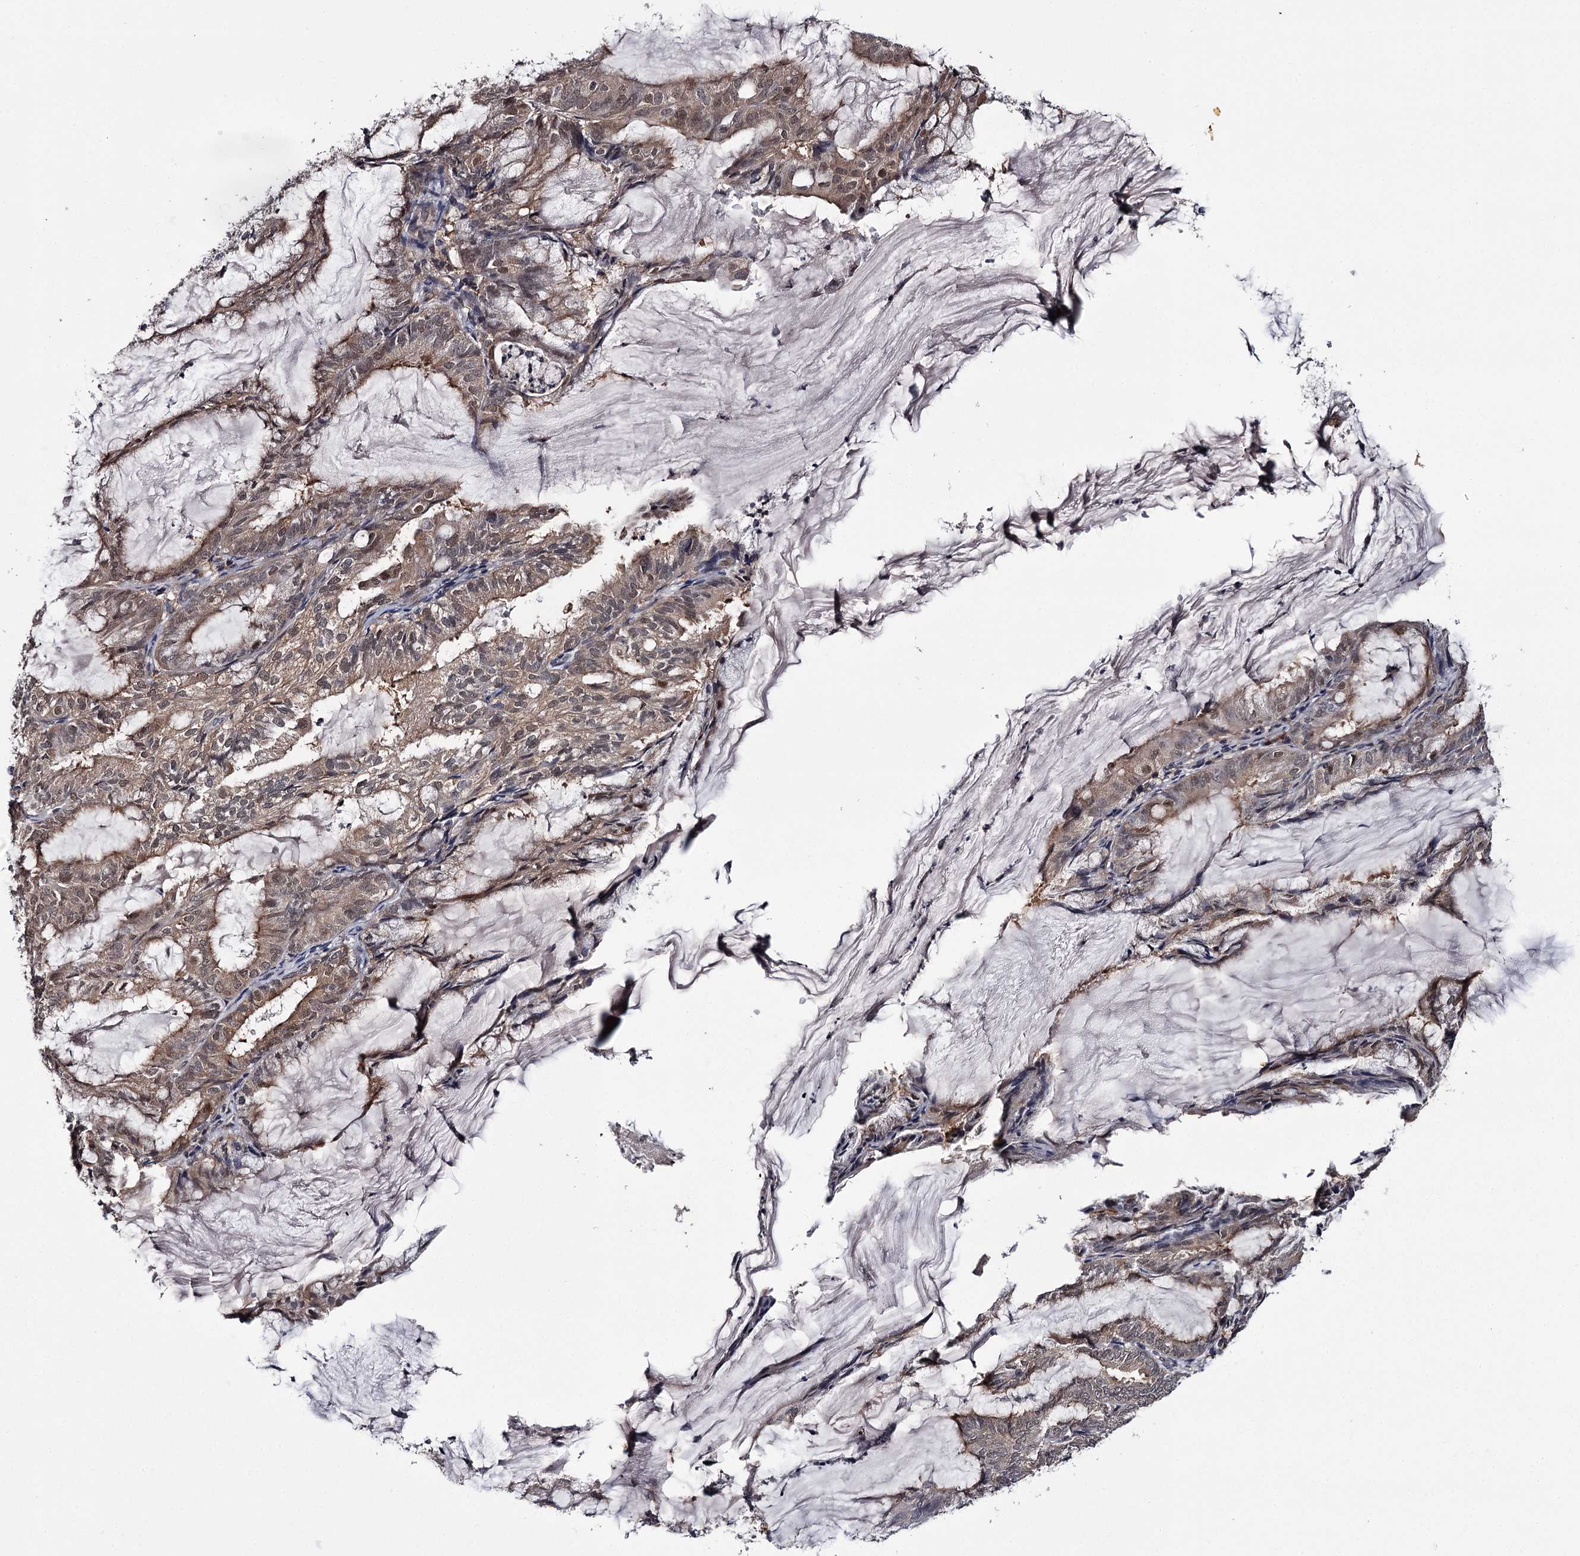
{"staining": {"intensity": "weak", "quantity": "25%-75%", "location": "cytoplasmic/membranous"}, "tissue": "endometrial cancer", "cell_type": "Tumor cells", "image_type": "cancer", "snomed": [{"axis": "morphology", "description": "Adenocarcinoma, NOS"}, {"axis": "topography", "description": "Endometrium"}], "caption": "The image displays immunohistochemical staining of endometrial cancer (adenocarcinoma). There is weak cytoplasmic/membranous positivity is identified in about 25%-75% of tumor cells.", "gene": "GTSF1", "patient": {"sex": "female", "age": 86}}